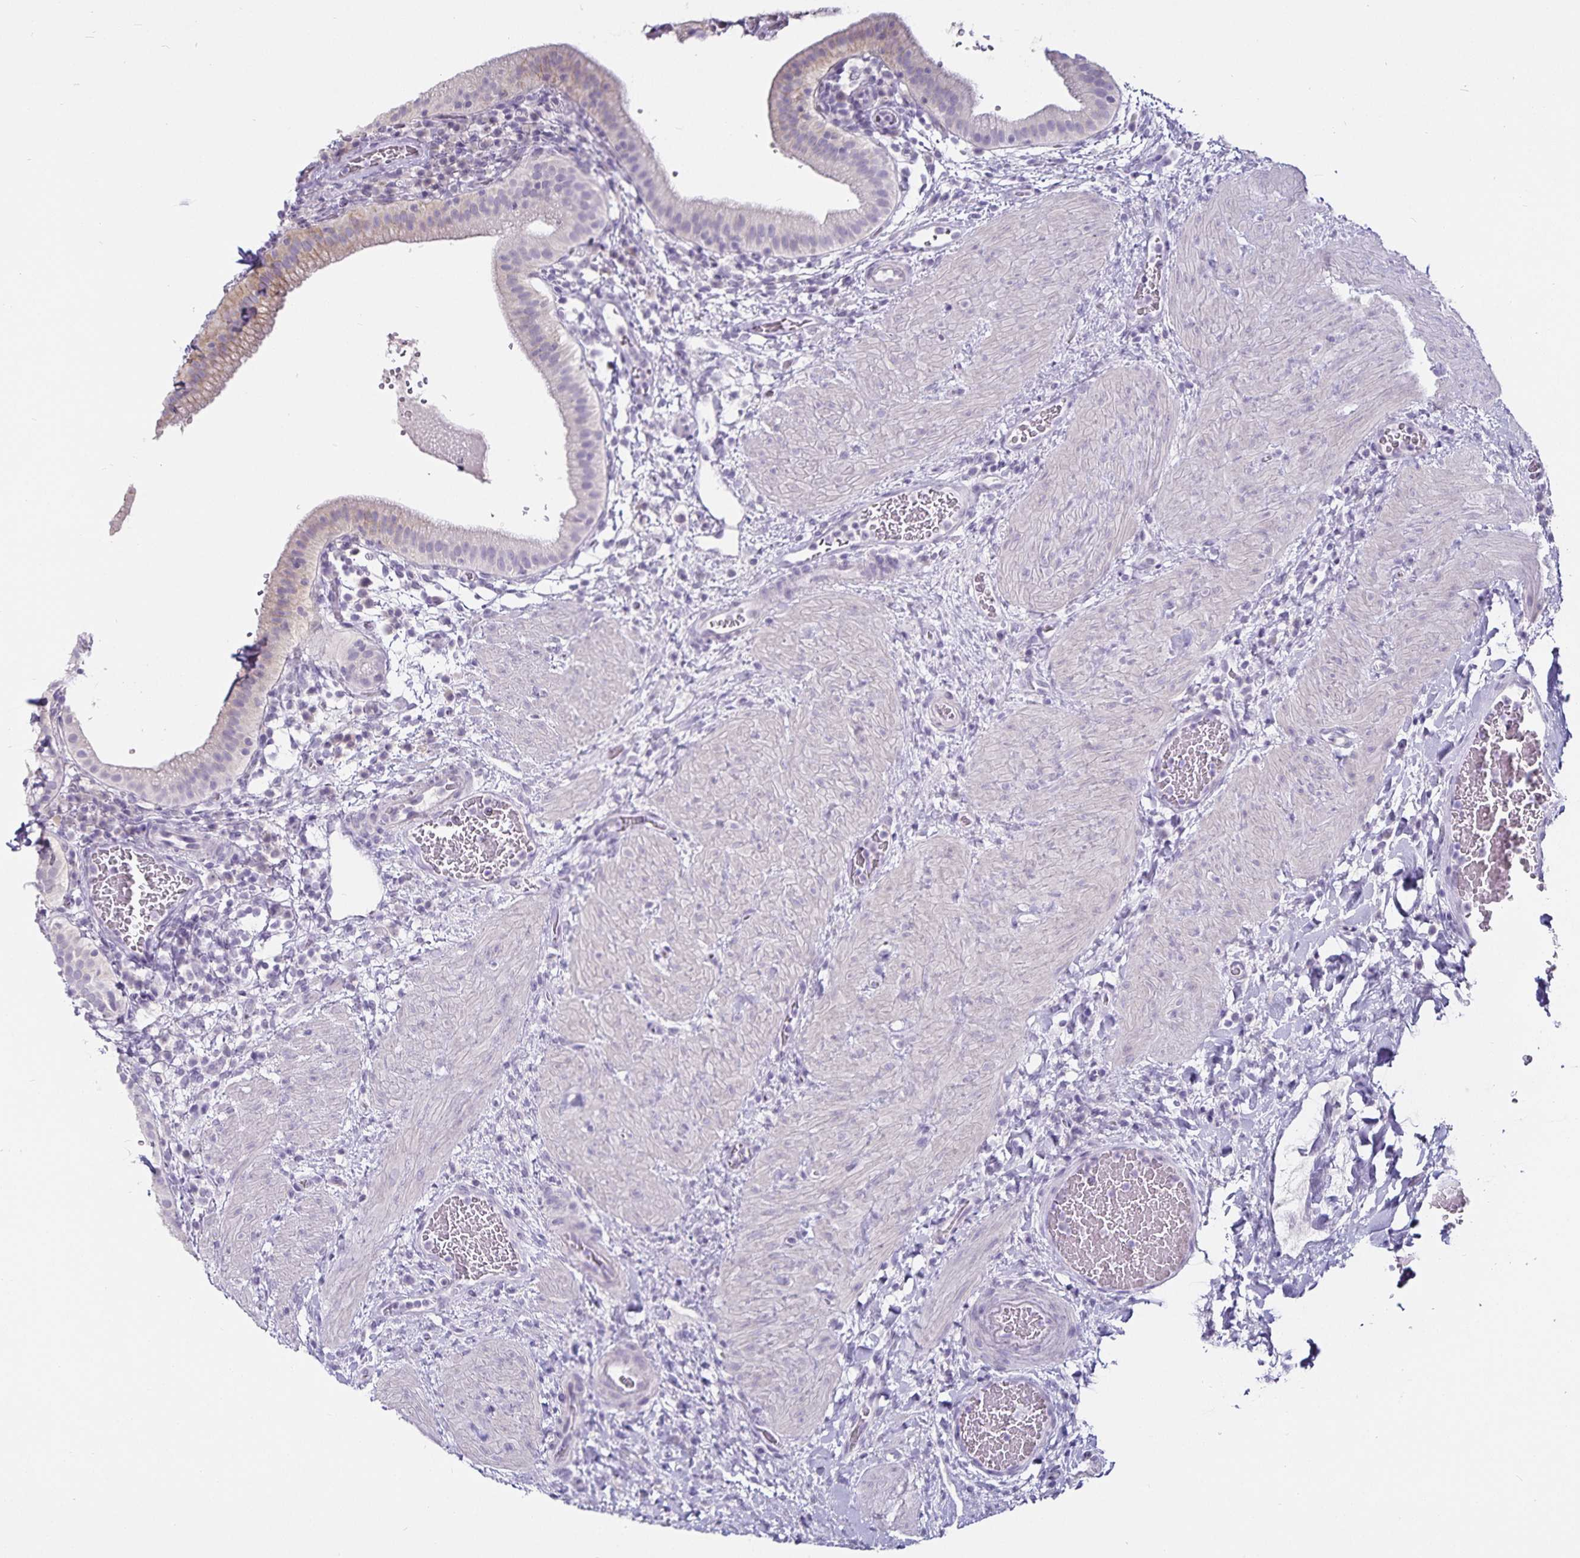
{"staining": {"intensity": "weak", "quantity": "<25%", "location": "cytoplasmic/membranous"}, "tissue": "gallbladder", "cell_type": "Glandular cells", "image_type": "normal", "snomed": [{"axis": "morphology", "description": "Normal tissue, NOS"}, {"axis": "topography", "description": "Gallbladder"}], "caption": "Histopathology image shows no significant protein staining in glandular cells of benign gallbladder. (DAB immunohistochemistry, high magnification).", "gene": "CA12", "patient": {"sex": "male", "age": 26}}